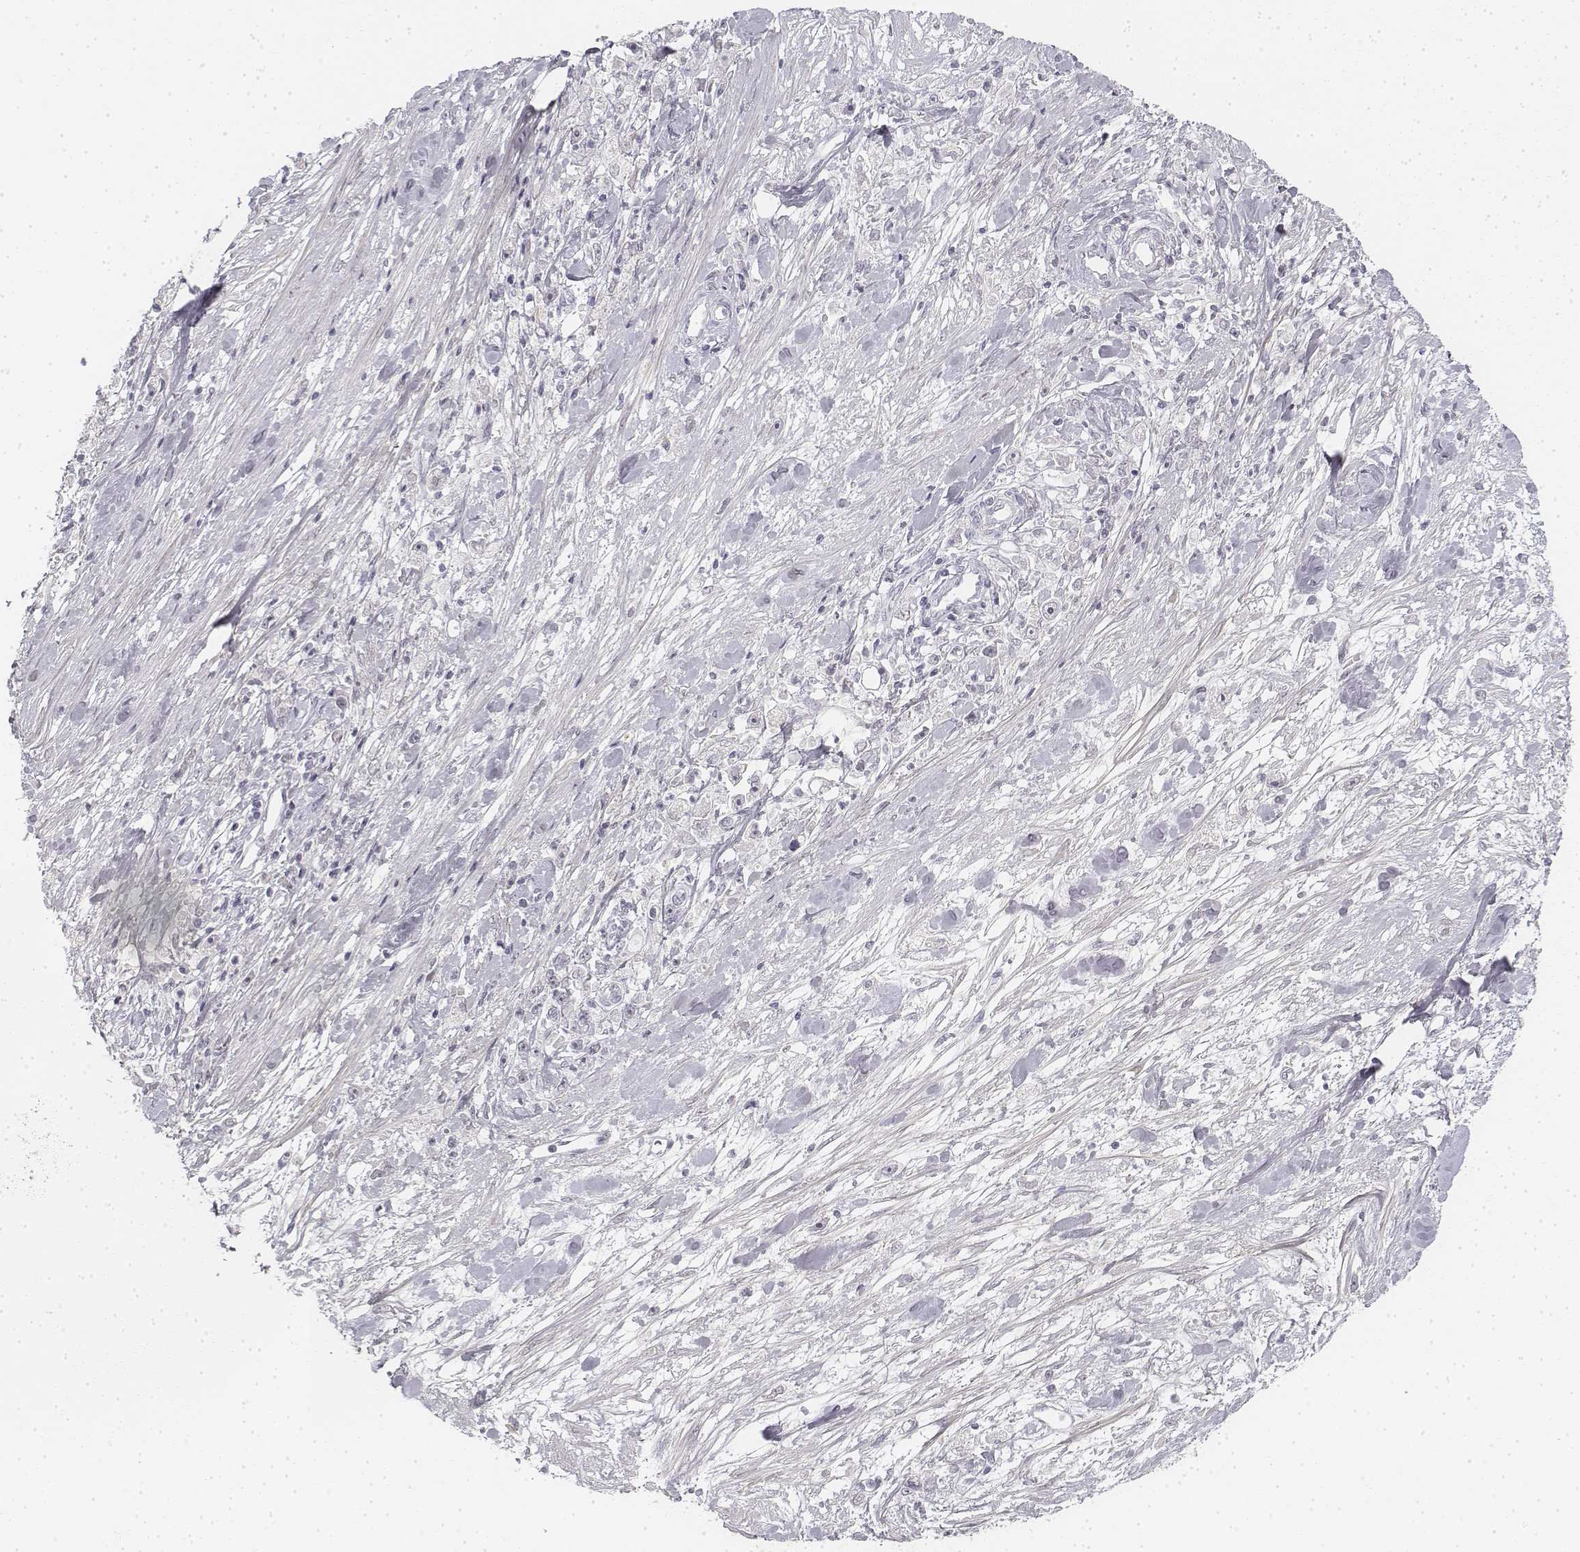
{"staining": {"intensity": "negative", "quantity": "none", "location": "none"}, "tissue": "stomach cancer", "cell_type": "Tumor cells", "image_type": "cancer", "snomed": [{"axis": "morphology", "description": "Adenocarcinoma, NOS"}, {"axis": "topography", "description": "Stomach"}], "caption": "High magnification brightfield microscopy of stomach cancer stained with DAB (brown) and counterstained with hematoxylin (blue): tumor cells show no significant staining. Brightfield microscopy of IHC stained with DAB (3,3'-diaminobenzidine) (brown) and hematoxylin (blue), captured at high magnification.", "gene": "KRT84", "patient": {"sex": "female", "age": 59}}